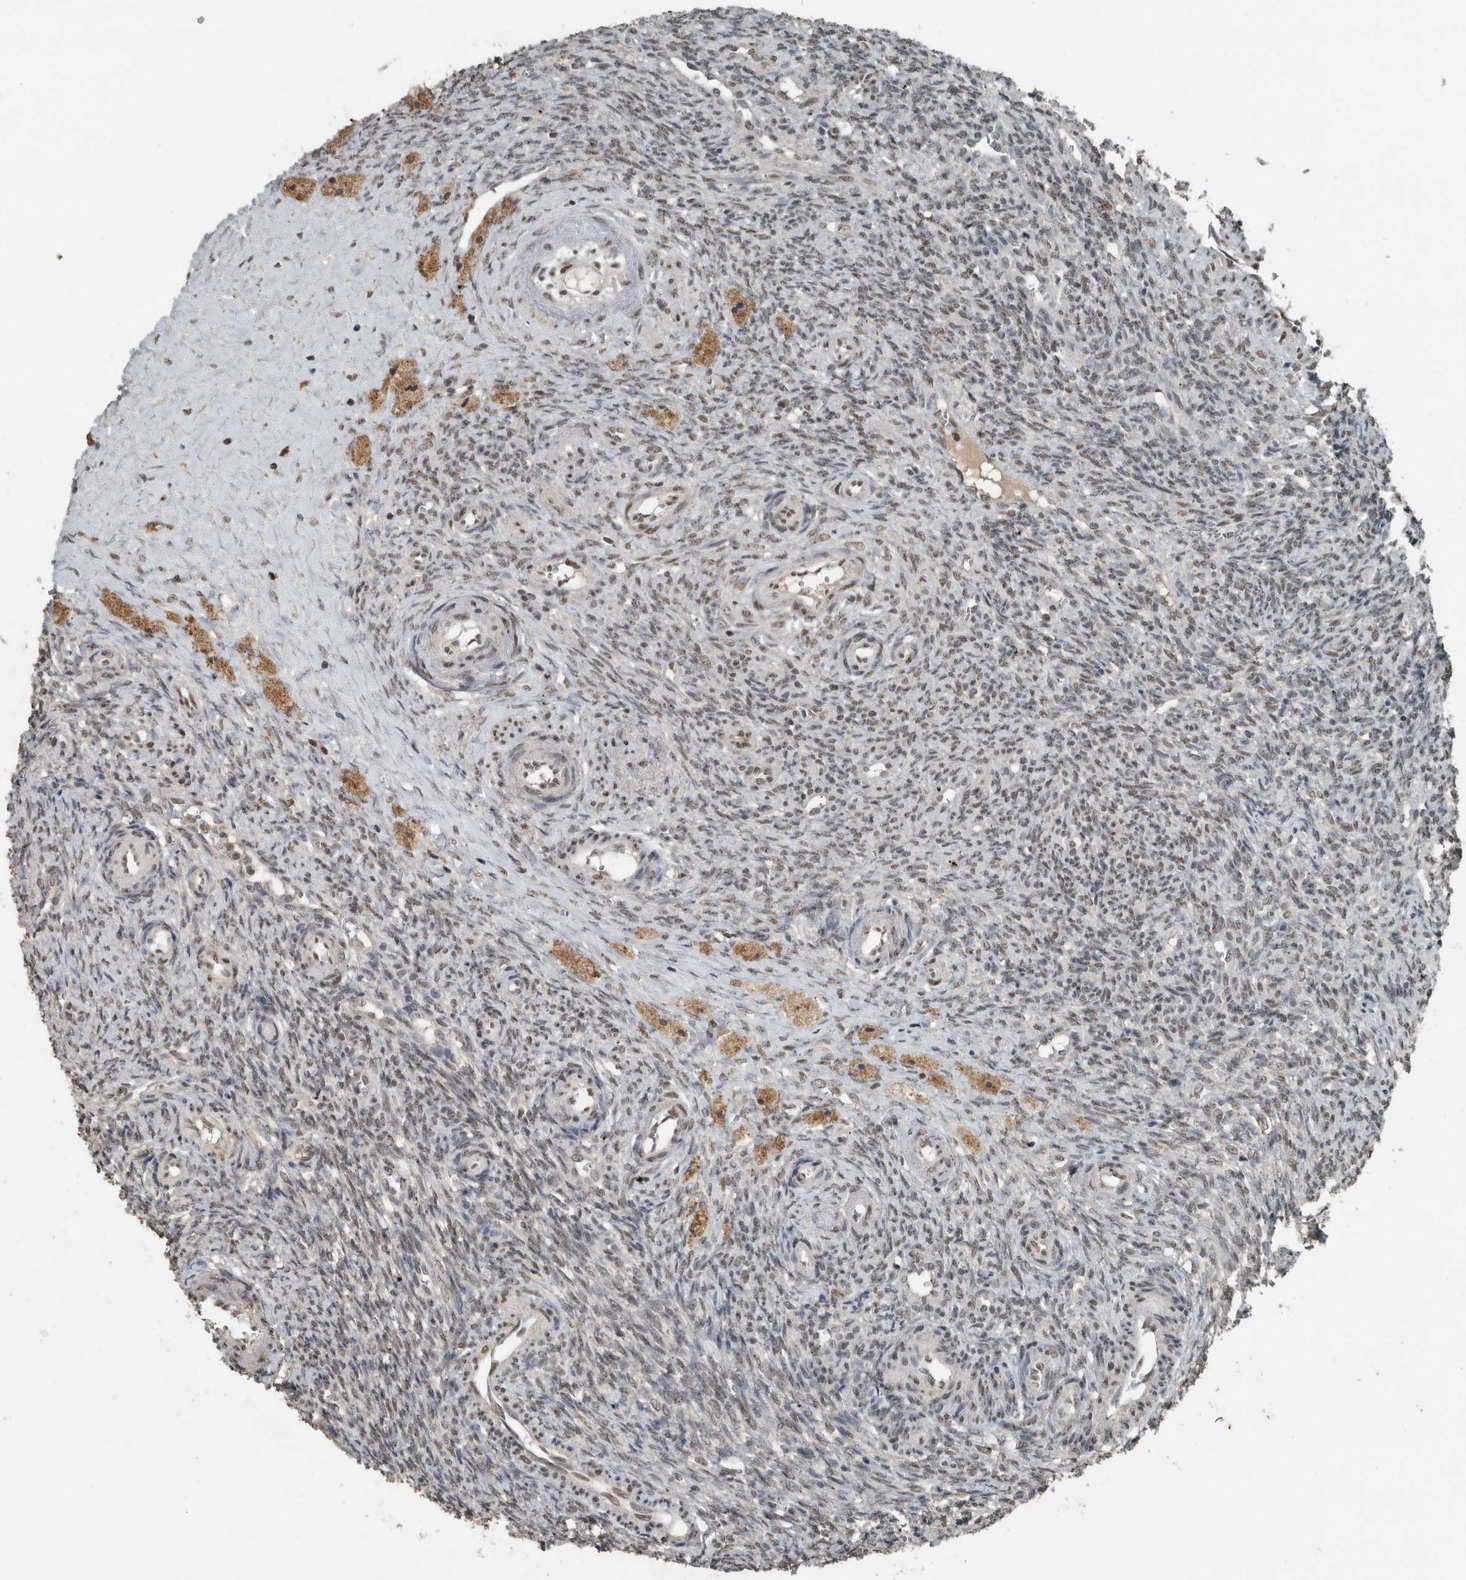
{"staining": {"intensity": "moderate", "quantity": ">75%", "location": "nuclear"}, "tissue": "ovary", "cell_type": "Follicle cells", "image_type": "normal", "snomed": [{"axis": "morphology", "description": "Normal tissue, NOS"}, {"axis": "topography", "description": "Ovary"}], "caption": "Follicle cells display medium levels of moderate nuclear staining in approximately >75% of cells in benign ovary. (DAB = brown stain, brightfield microscopy at high magnification).", "gene": "ZNF24", "patient": {"sex": "female", "age": 41}}